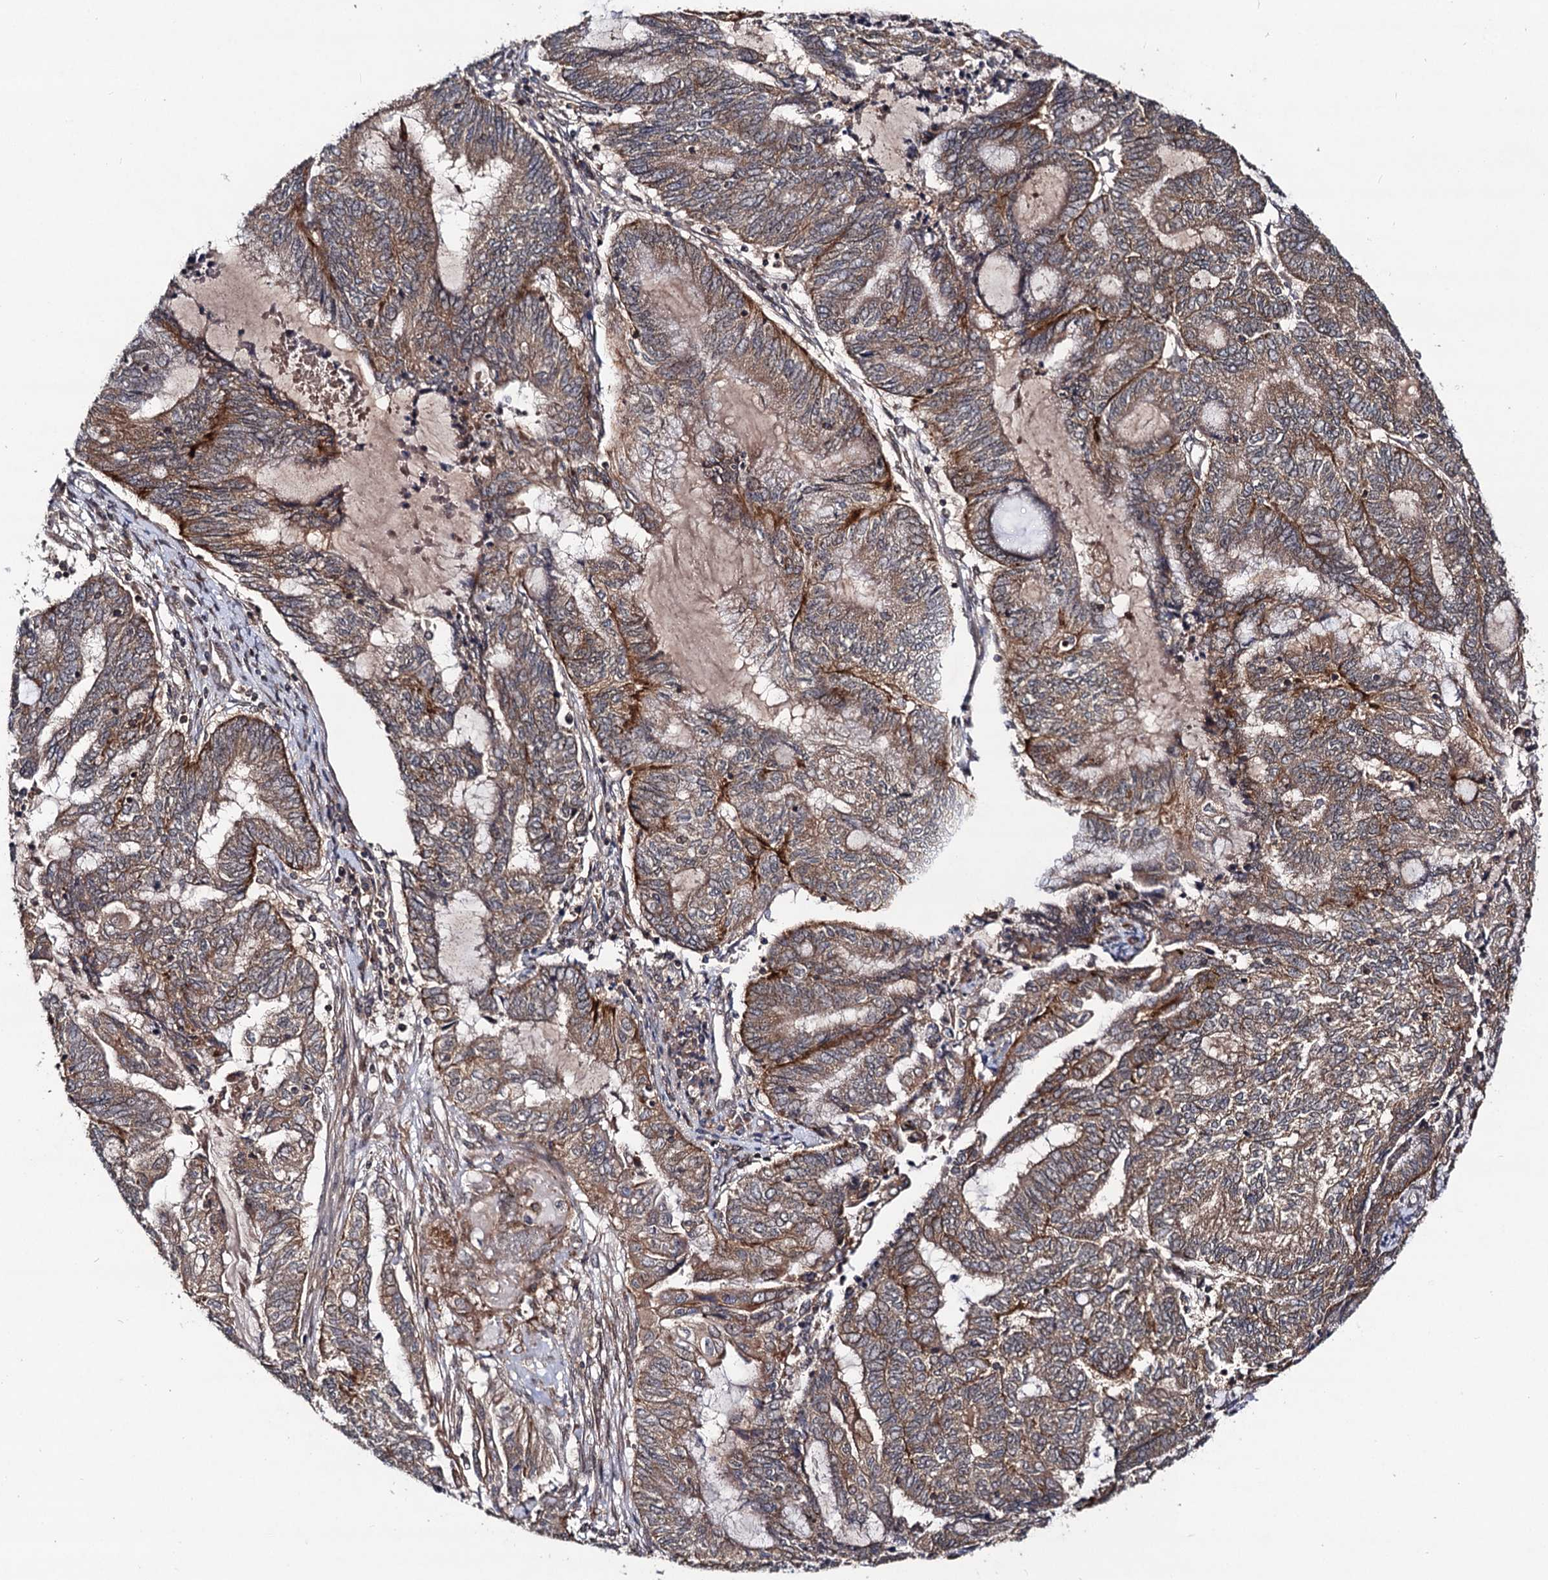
{"staining": {"intensity": "moderate", "quantity": ">75%", "location": "cytoplasmic/membranous"}, "tissue": "endometrial cancer", "cell_type": "Tumor cells", "image_type": "cancer", "snomed": [{"axis": "morphology", "description": "Adenocarcinoma, NOS"}, {"axis": "topography", "description": "Uterus"}, {"axis": "topography", "description": "Endometrium"}], "caption": "Immunohistochemical staining of human adenocarcinoma (endometrial) reveals moderate cytoplasmic/membranous protein staining in approximately >75% of tumor cells. Ihc stains the protein in brown and the nuclei are stained blue.", "gene": "KXD1", "patient": {"sex": "female", "age": 70}}